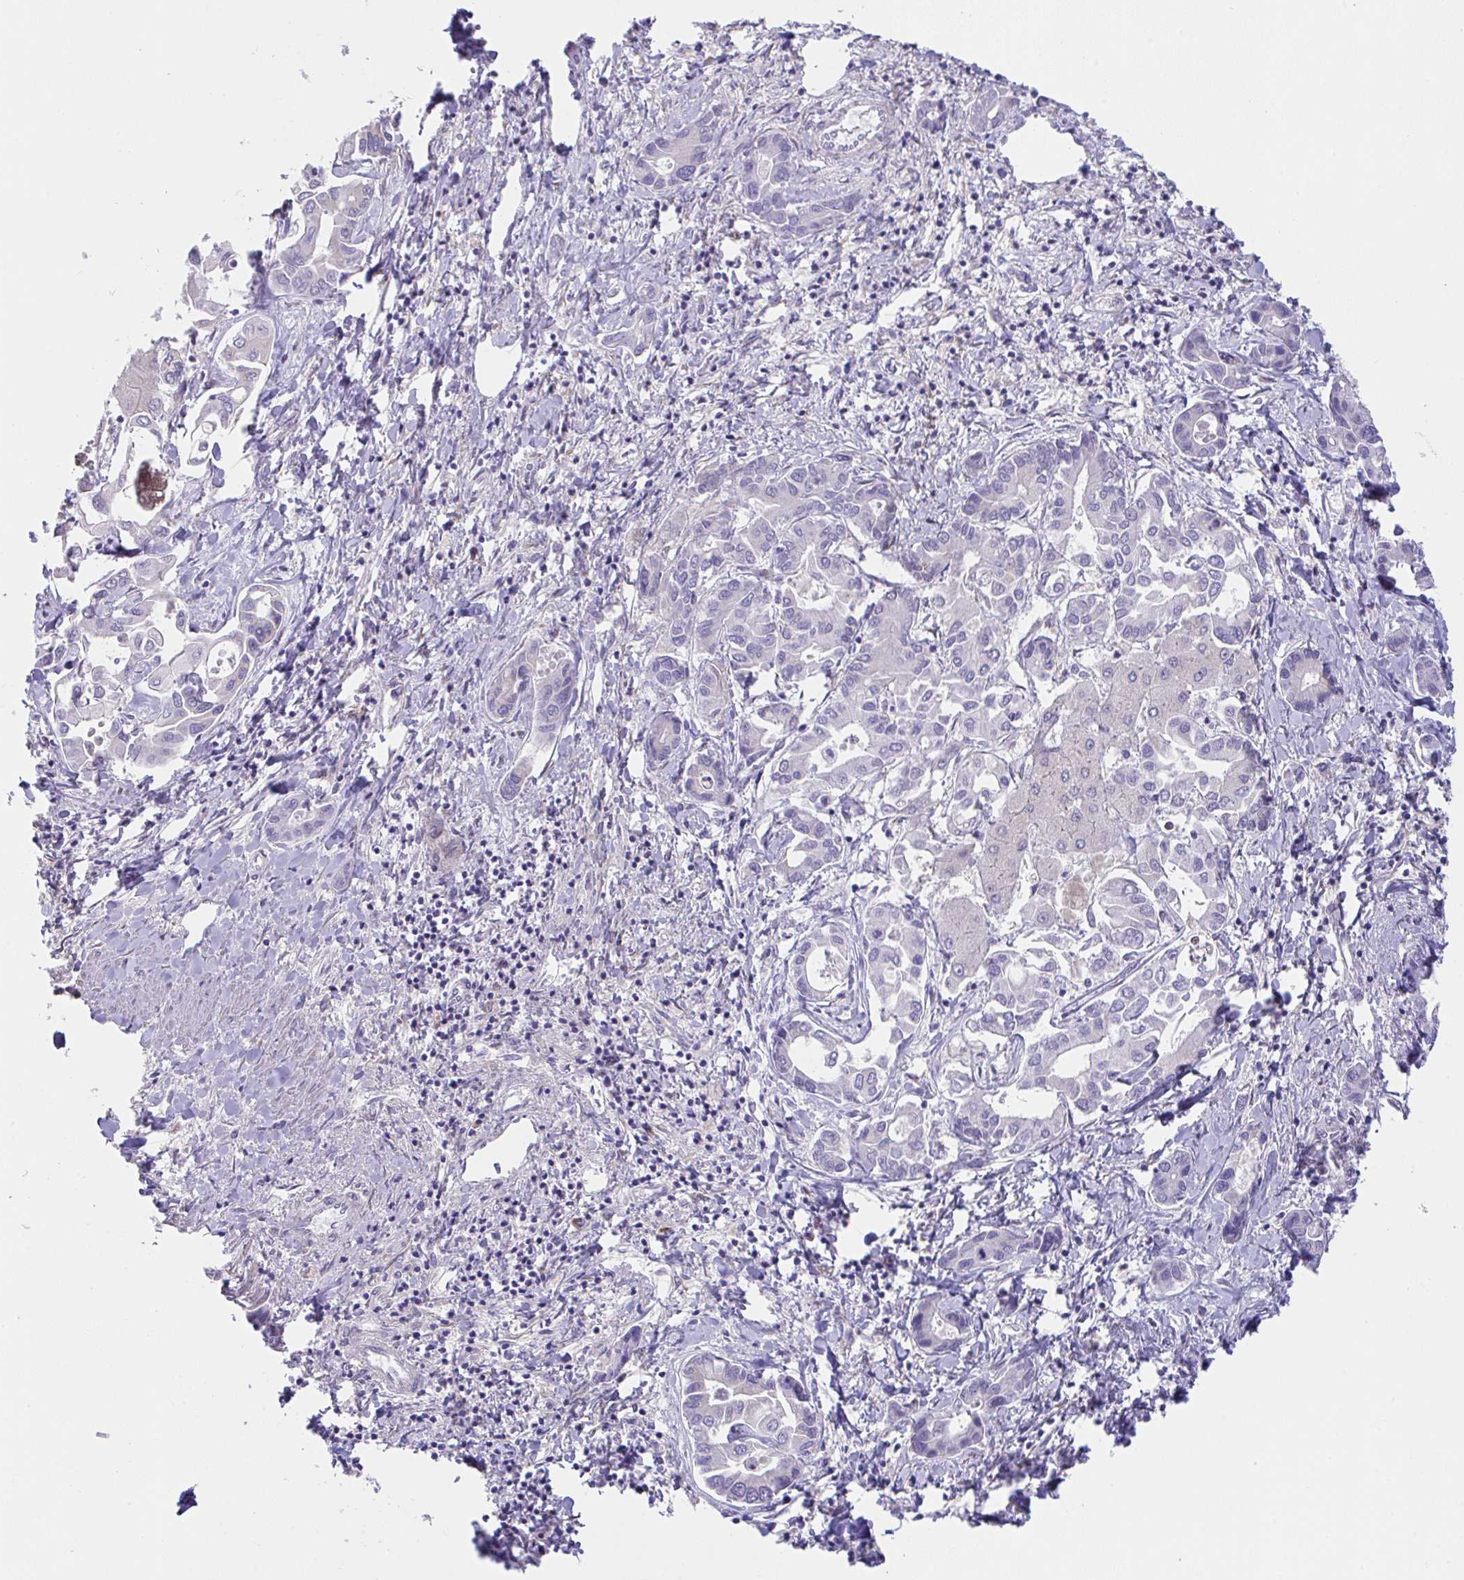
{"staining": {"intensity": "negative", "quantity": "none", "location": "none"}, "tissue": "liver cancer", "cell_type": "Tumor cells", "image_type": "cancer", "snomed": [{"axis": "morphology", "description": "Cholangiocarcinoma"}, {"axis": "topography", "description": "Liver"}], "caption": "A histopathology image of human liver cancer (cholangiocarcinoma) is negative for staining in tumor cells.", "gene": "MIA3", "patient": {"sex": "male", "age": 66}}